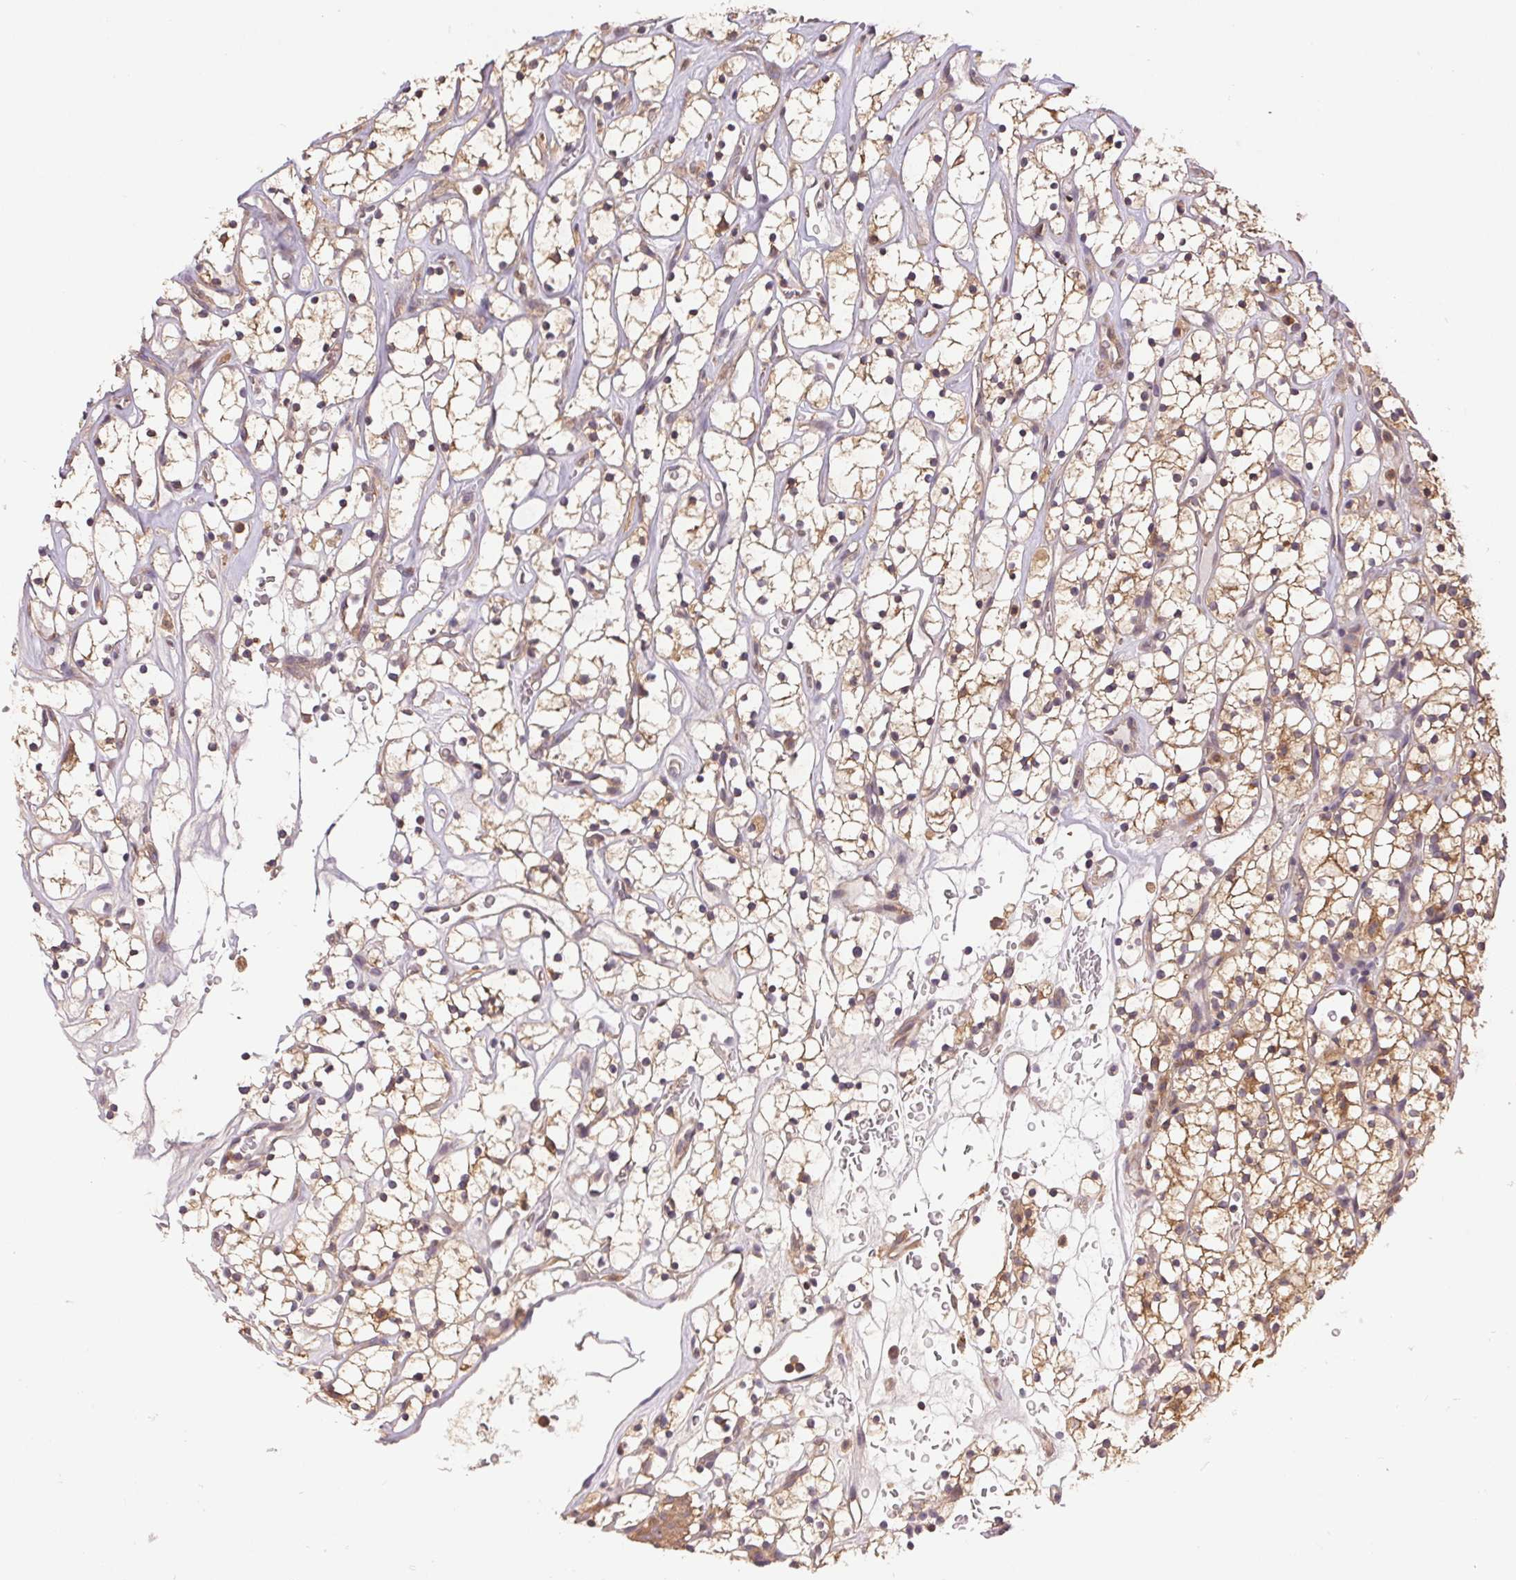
{"staining": {"intensity": "weak", "quantity": ">75%", "location": "cytoplasmic/membranous"}, "tissue": "renal cancer", "cell_type": "Tumor cells", "image_type": "cancer", "snomed": [{"axis": "morphology", "description": "Adenocarcinoma, NOS"}, {"axis": "topography", "description": "Kidney"}], "caption": "A high-resolution histopathology image shows immunohistochemistry staining of renal adenocarcinoma, which displays weak cytoplasmic/membranous positivity in approximately >75% of tumor cells. The staining was performed using DAB (3,3'-diaminobenzidine), with brown indicating positive protein expression. Nuclei are stained blue with hematoxylin.", "gene": "GDI2", "patient": {"sex": "female", "age": 64}}